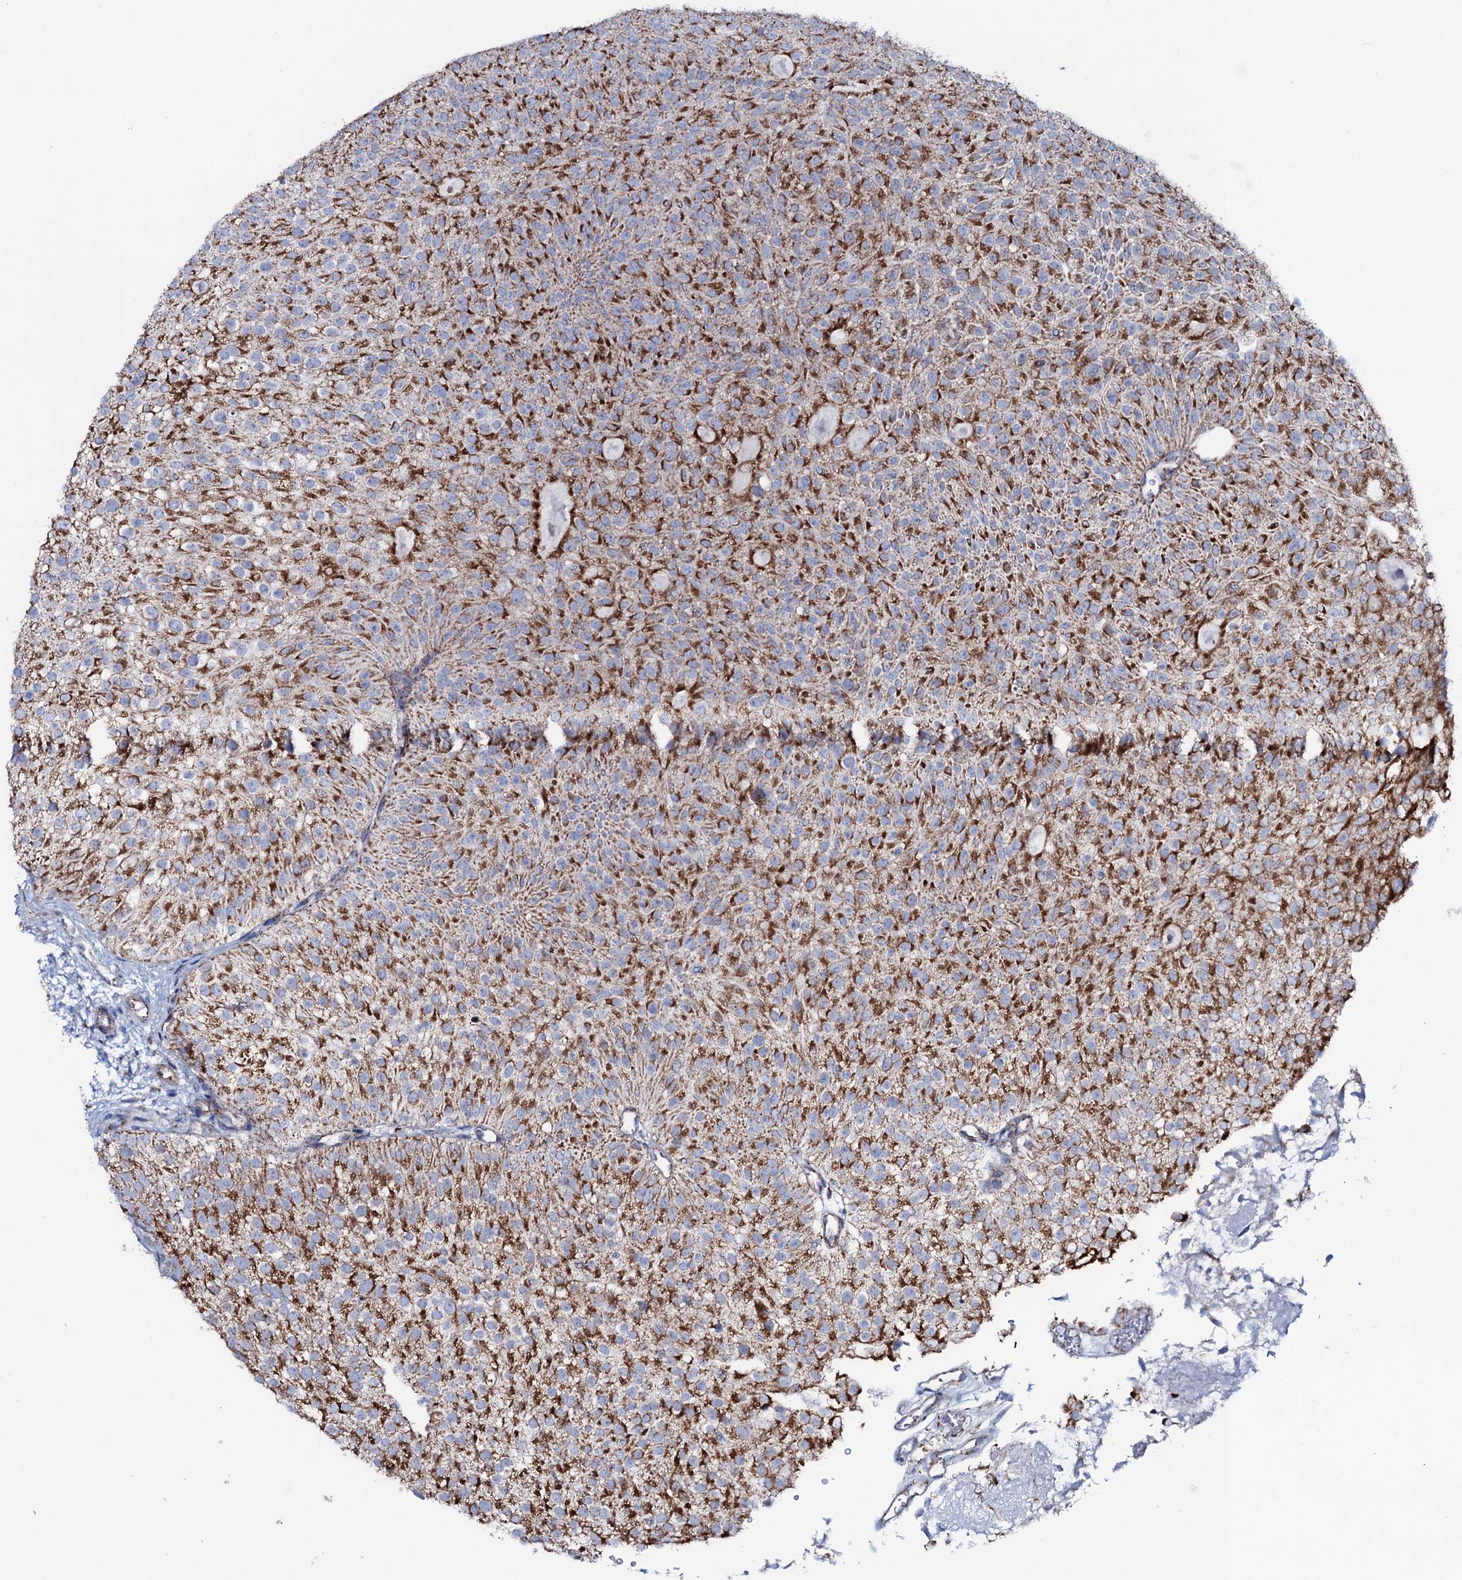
{"staining": {"intensity": "strong", "quantity": ">75%", "location": "cytoplasmic/membranous"}, "tissue": "urothelial cancer", "cell_type": "Tumor cells", "image_type": "cancer", "snomed": [{"axis": "morphology", "description": "Urothelial carcinoma, Low grade"}, {"axis": "topography", "description": "Urinary bladder"}], "caption": "Brown immunohistochemical staining in human urothelial cancer exhibits strong cytoplasmic/membranous staining in about >75% of tumor cells.", "gene": "MRPS35", "patient": {"sex": "male", "age": 78}}